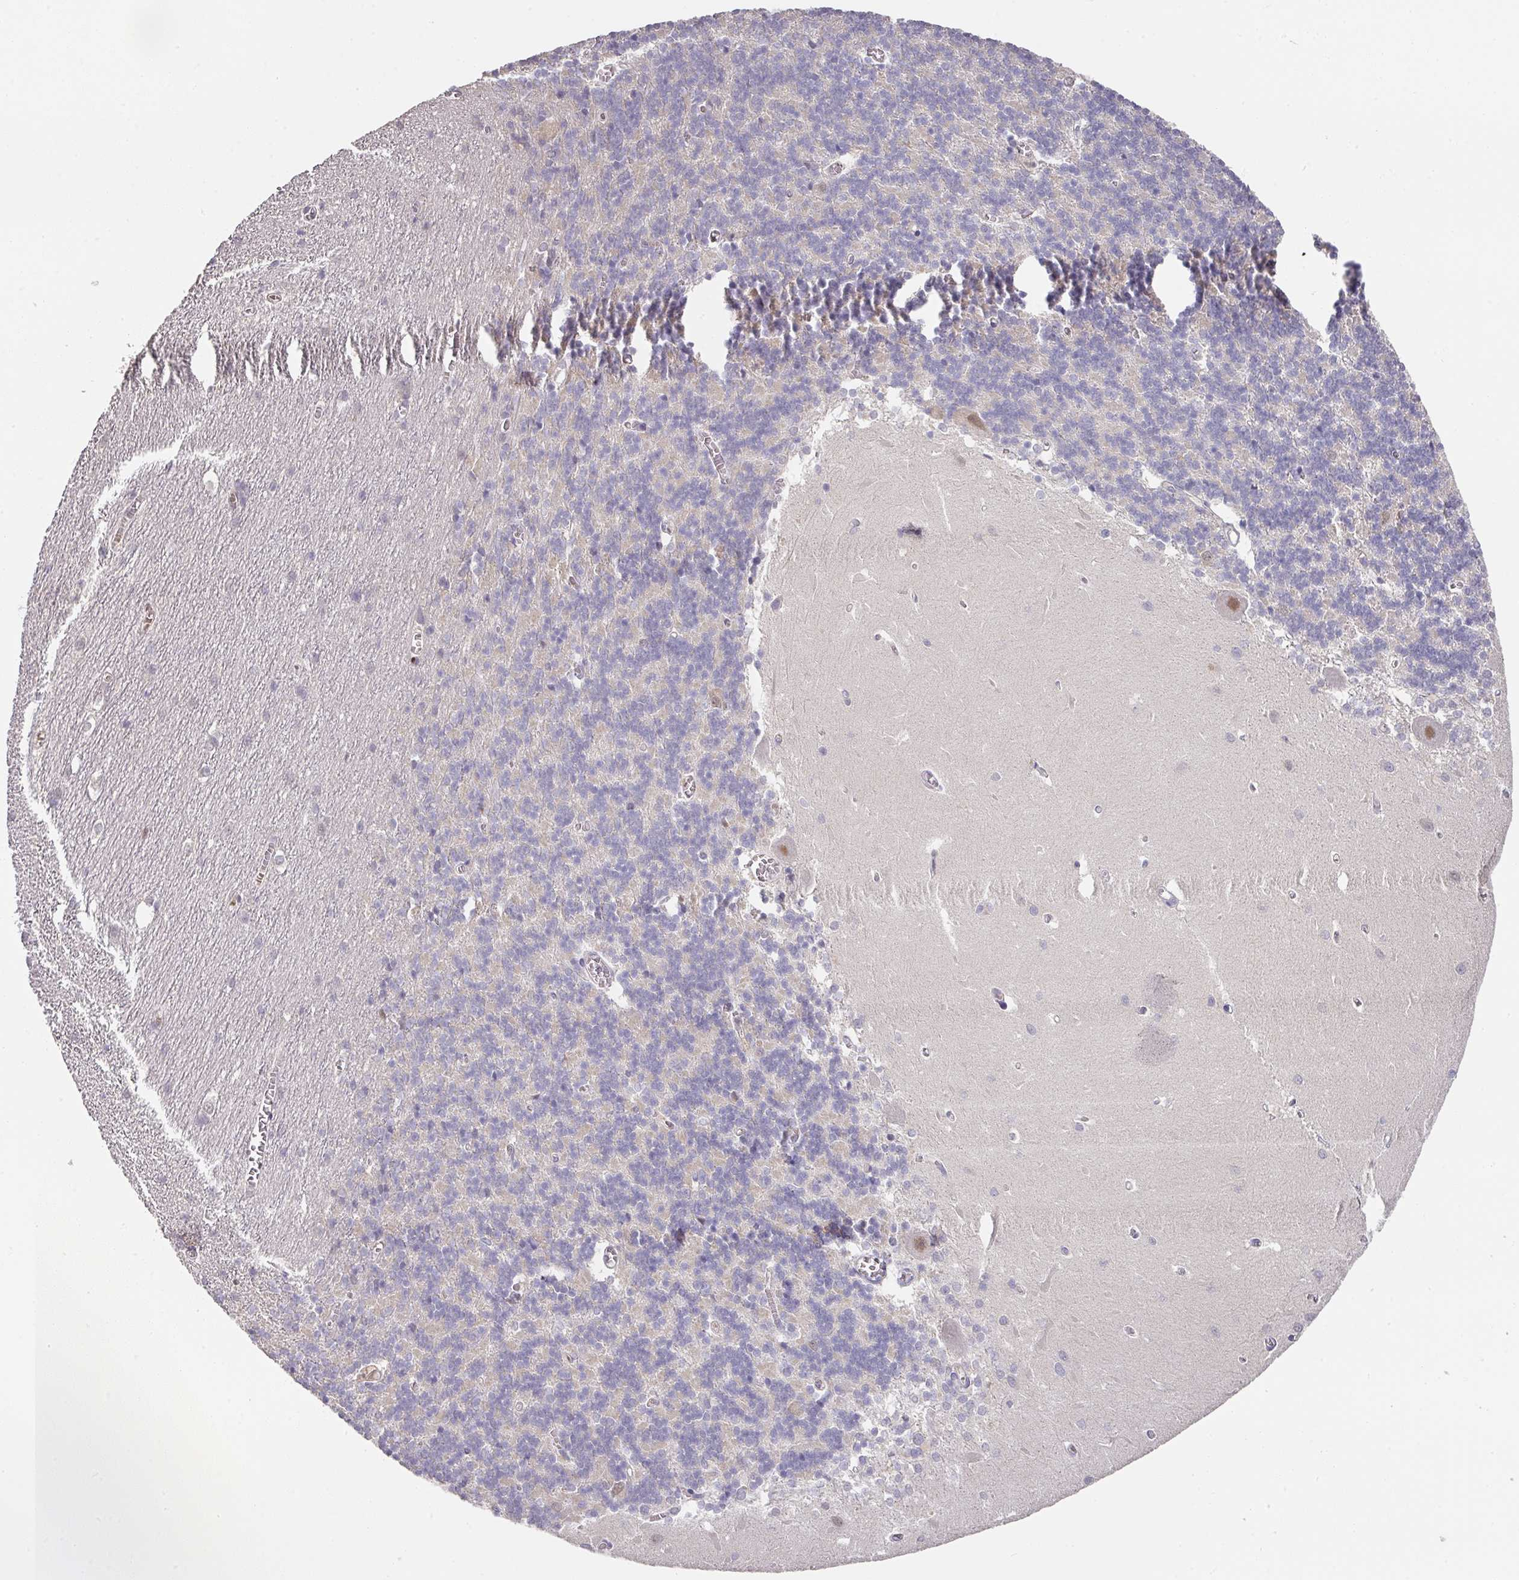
{"staining": {"intensity": "negative", "quantity": "none", "location": "none"}, "tissue": "cerebellum", "cell_type": "Cells in granular layer", "image_type": "normal", "snomed": [{"axis": "morphology", "description": "Normal tissue, NOS"}, {"axis": "topography", "description": "Cerebellum"}], "caption": "Cells in granular layer show no significant positivity in benign cerebellum. The staining was performed using DAB (3,3'-diaminobenzidine) to visualize the protein expression in brown, while the nuclei were stained in blue with hematoxylin (Magnification: 20x).", "gene": "FOXN4", "patient": {"sex": "male", "age": 37}}